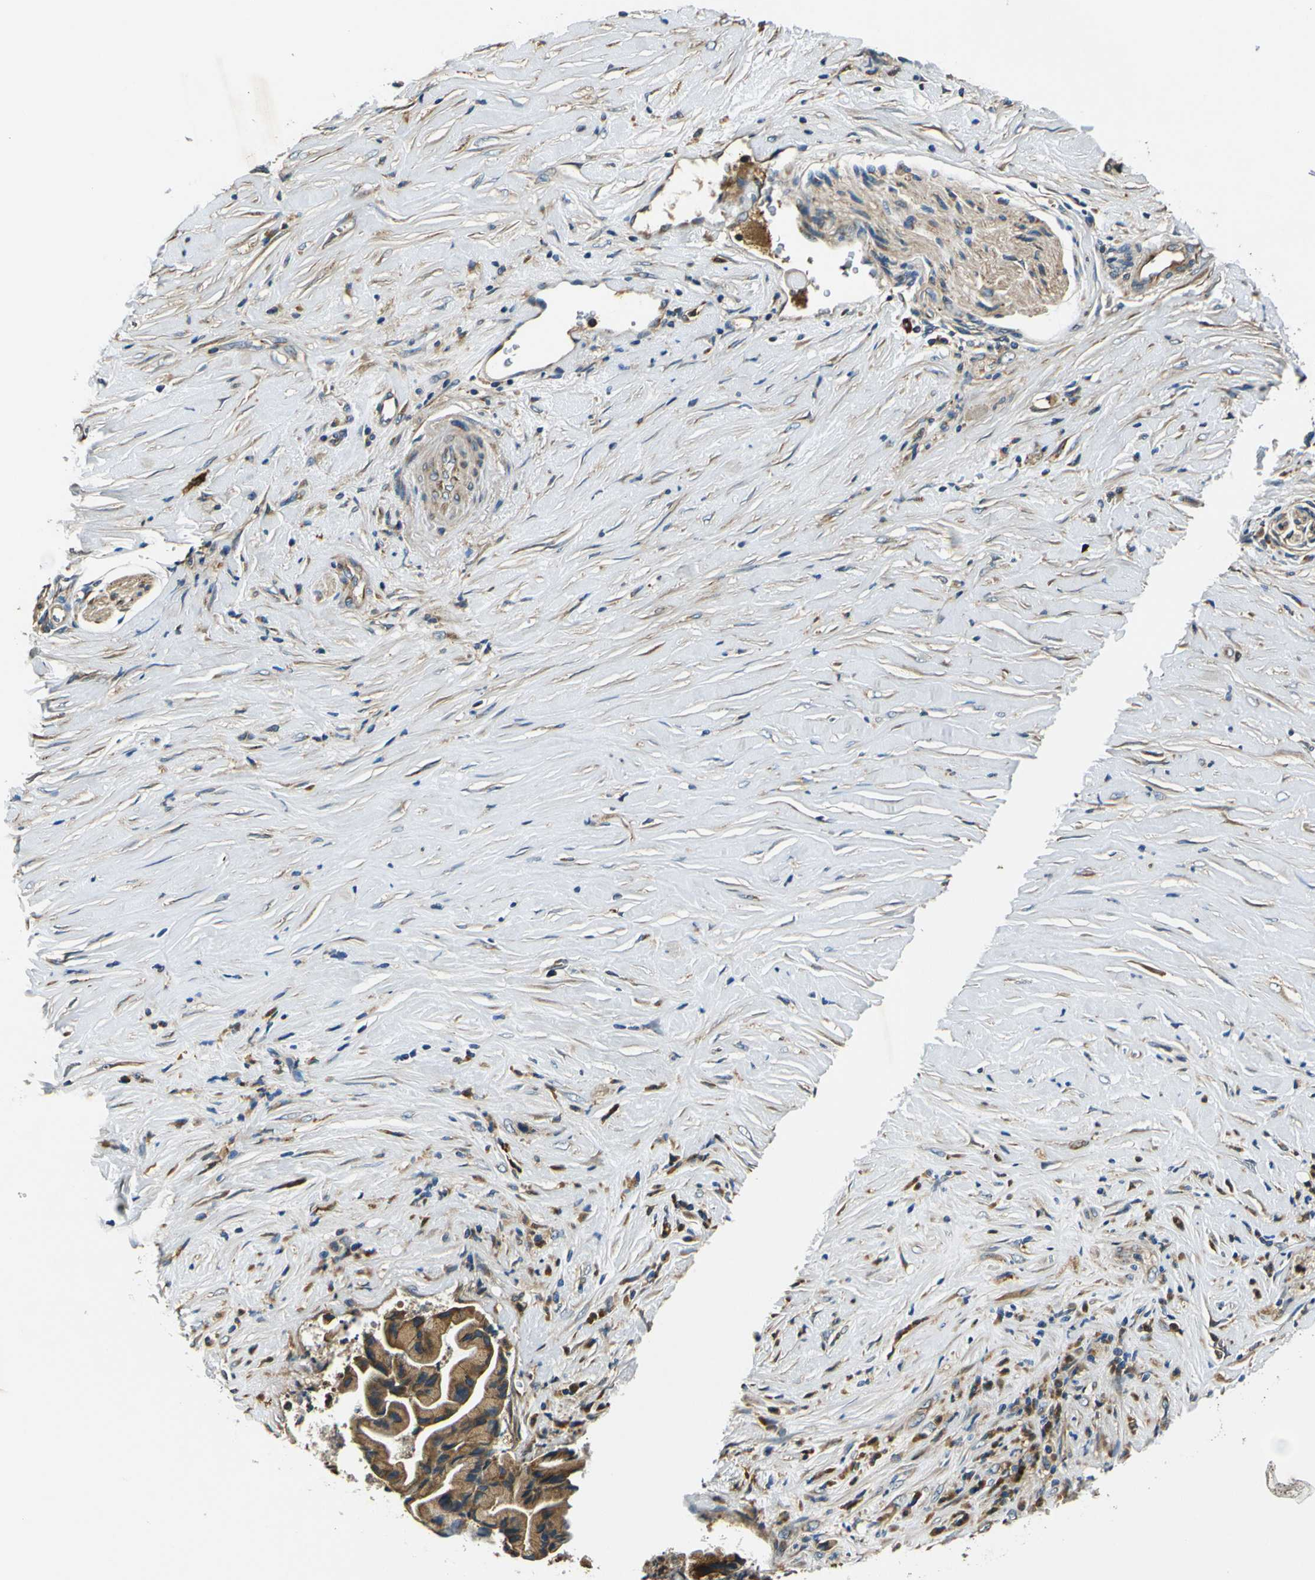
{"staining": {"intensity": "strong", "quantity": ">75%", "location": "cytoplasmic/membranous"}, "tissue": "pancreatic cancer", "cell_type": "Tumor cells", "image_type": "cancer", "snomed": [{"axis": "morphology", "description": "Adenocarcinoma, NOS"}, {"axis": "topography", "description": "Pancreas"}], "caption": "Human pancreatic cancer stained for a protein (brown) shows strong cytoplasmic/membranous positive positivity in approximately >75% of tumor cells.", "gene": "RAB1B", "patient": {"sex": "female", "age": 59}}